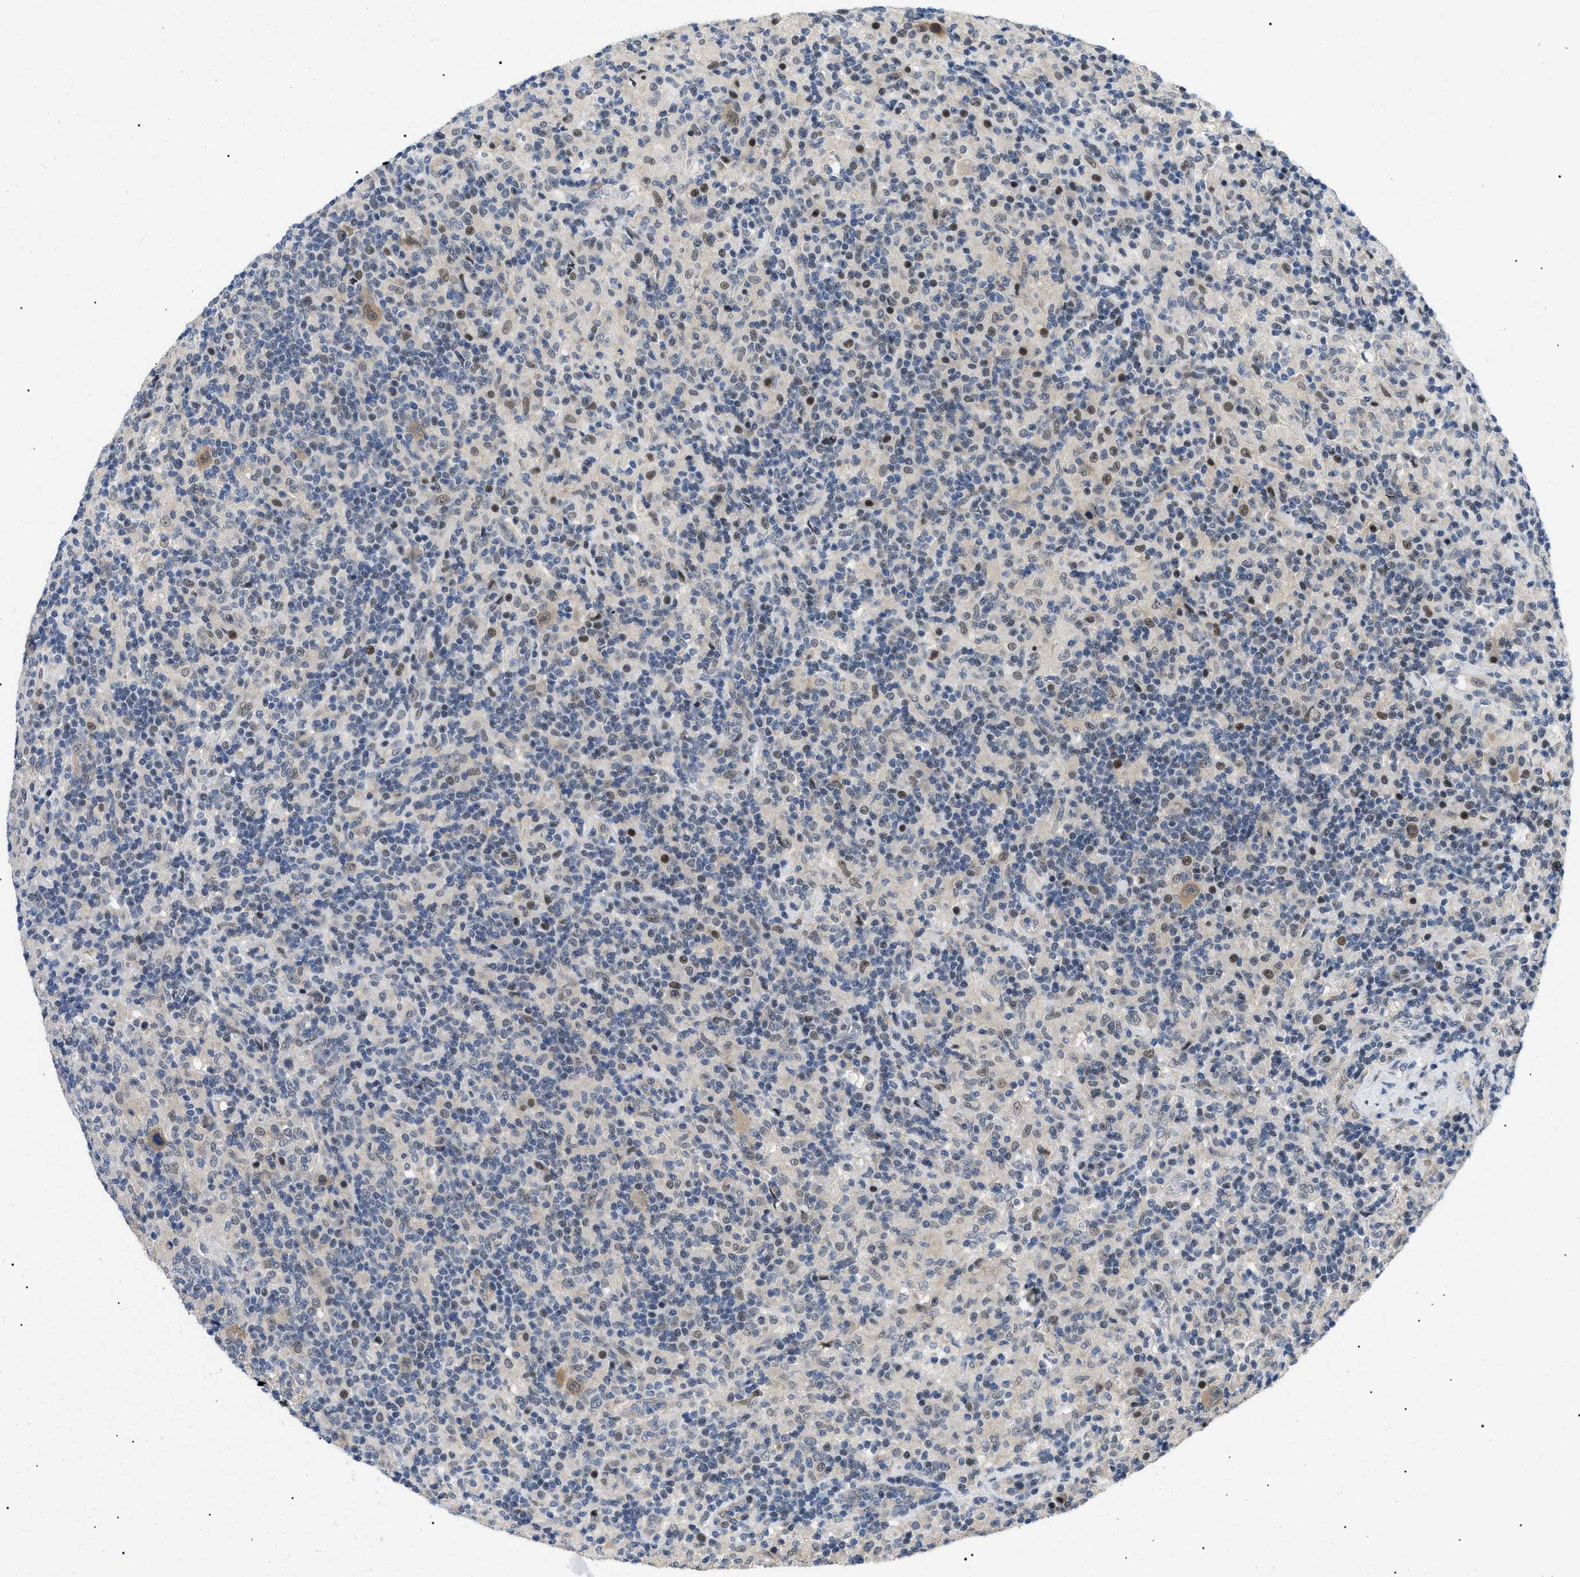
{"staining": {"intensity": "weak", "quantity": "25%-75%", "location": "cytoplasmic/membranous,nuclear"}, "tissue": "lymphoma", "cell_type": "Tumor cells", "image_type": "cancer", "snomed": [{"axis": "morphology", "description": "Hodgkin's disease, NOS"}, {"axis": "topography", "description": "Lymph node"}], "caption": "Immunohistochemical staining of human lymphoma exhibits low levels of weak cytoplasmic/membranous and nuclear positivity in about 25%-75% of tumor cells.", "gene": "GARRE1", "patient": {"sex": "male", "age": 70}}